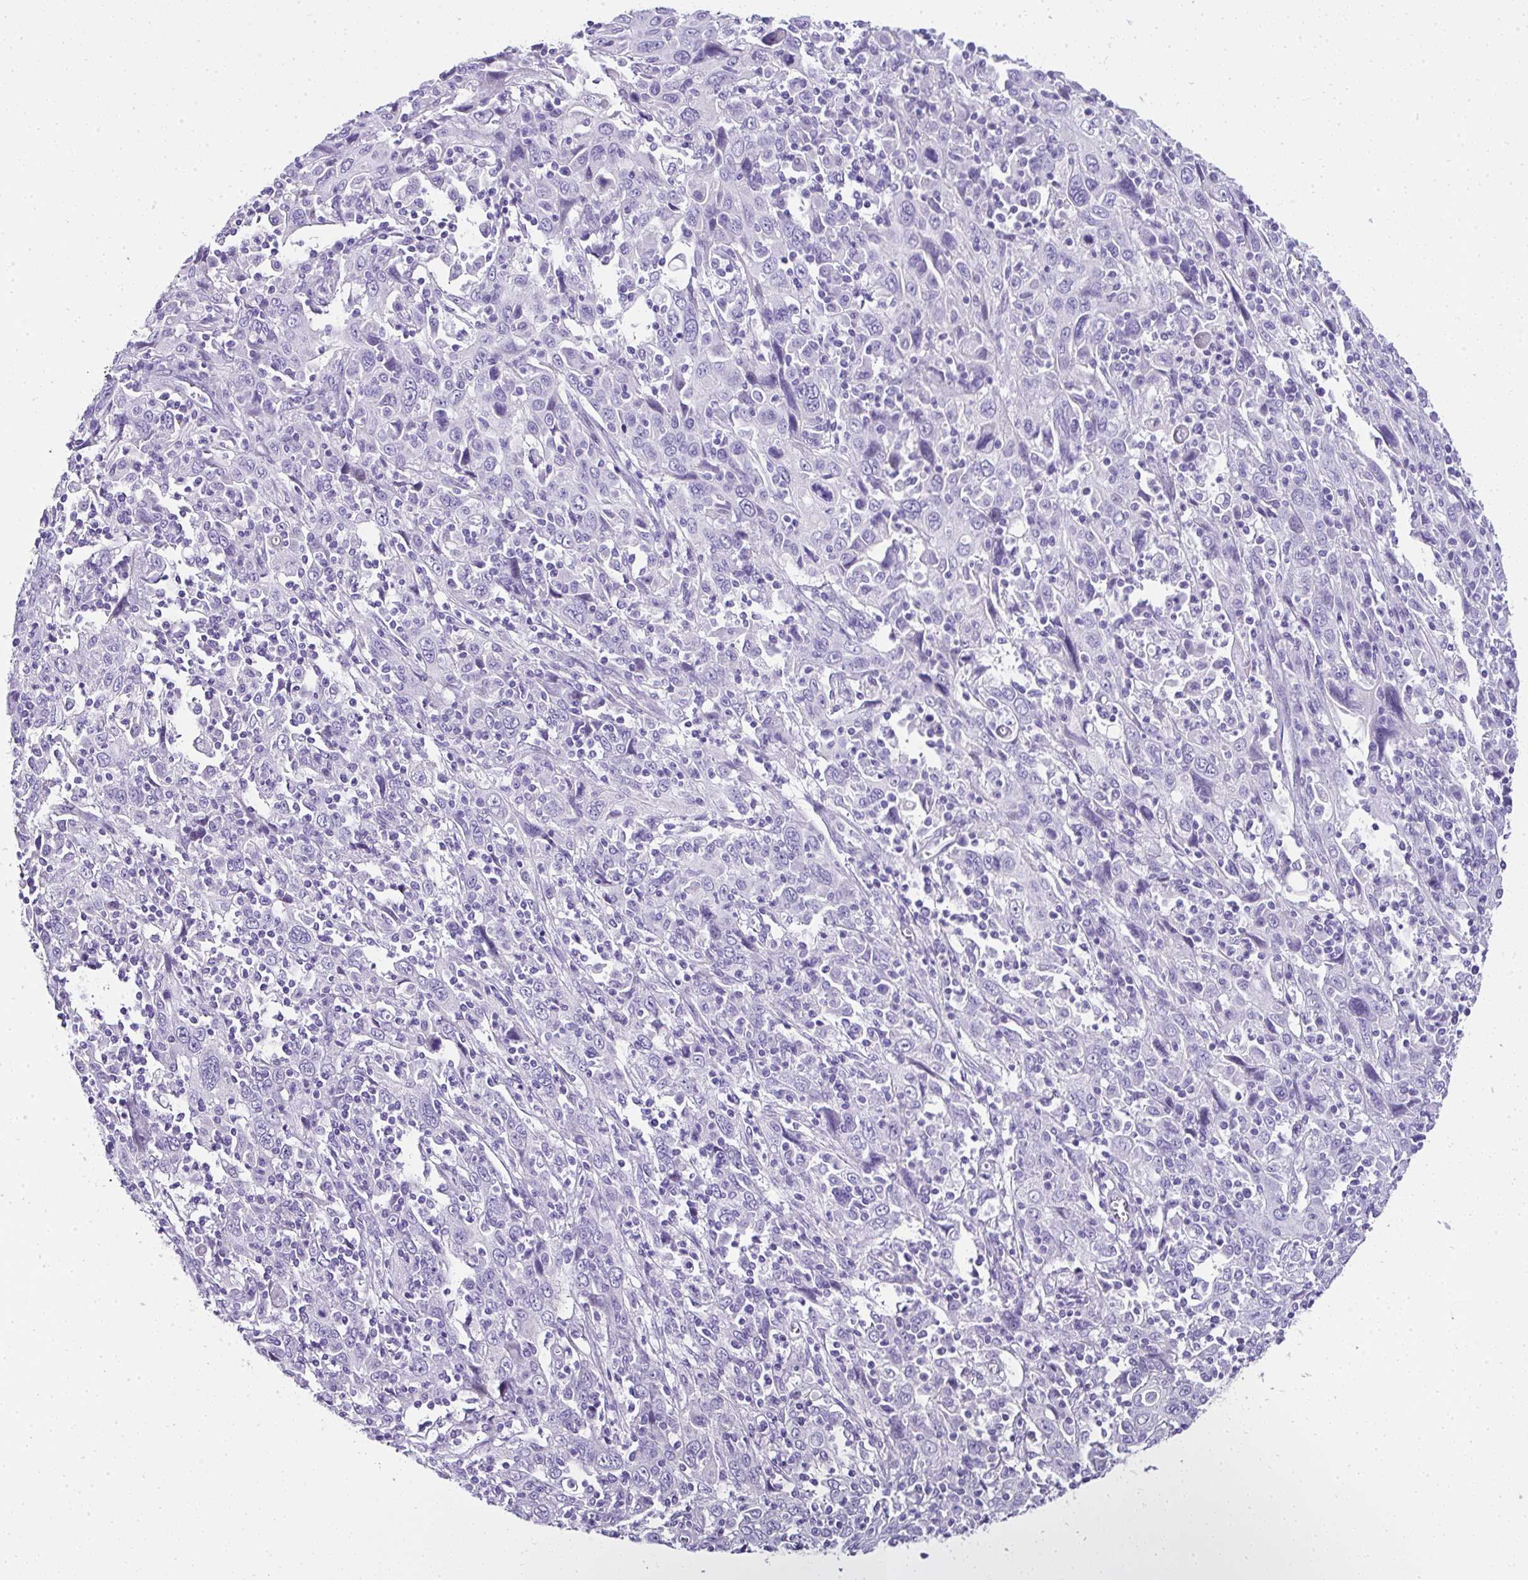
{"staining": {"intensity": "negative", "quantity": "none", "location": "none"}, "tissue": "cervical cancer", "cell_type": "Tumor cells", "image_type": "cancer", "snomed": [{"axis": "morphology", "description": "Squamous cell carcinoma, NOS"}, {"axis": "topography", "description": "Cervix"}], "caption": "High magnification brightfield microscopy of cervical squamous cell carcinoma stained with DAB (brown) and counterstained with hematoxylin (blue): tumor cells show no significant staining. The staining is performed using DAB brown chromogen with nuclei counter-stained in using hematoxylin.", "gene": "RNF183", "patient": {"sex": "female", "age": 46}}